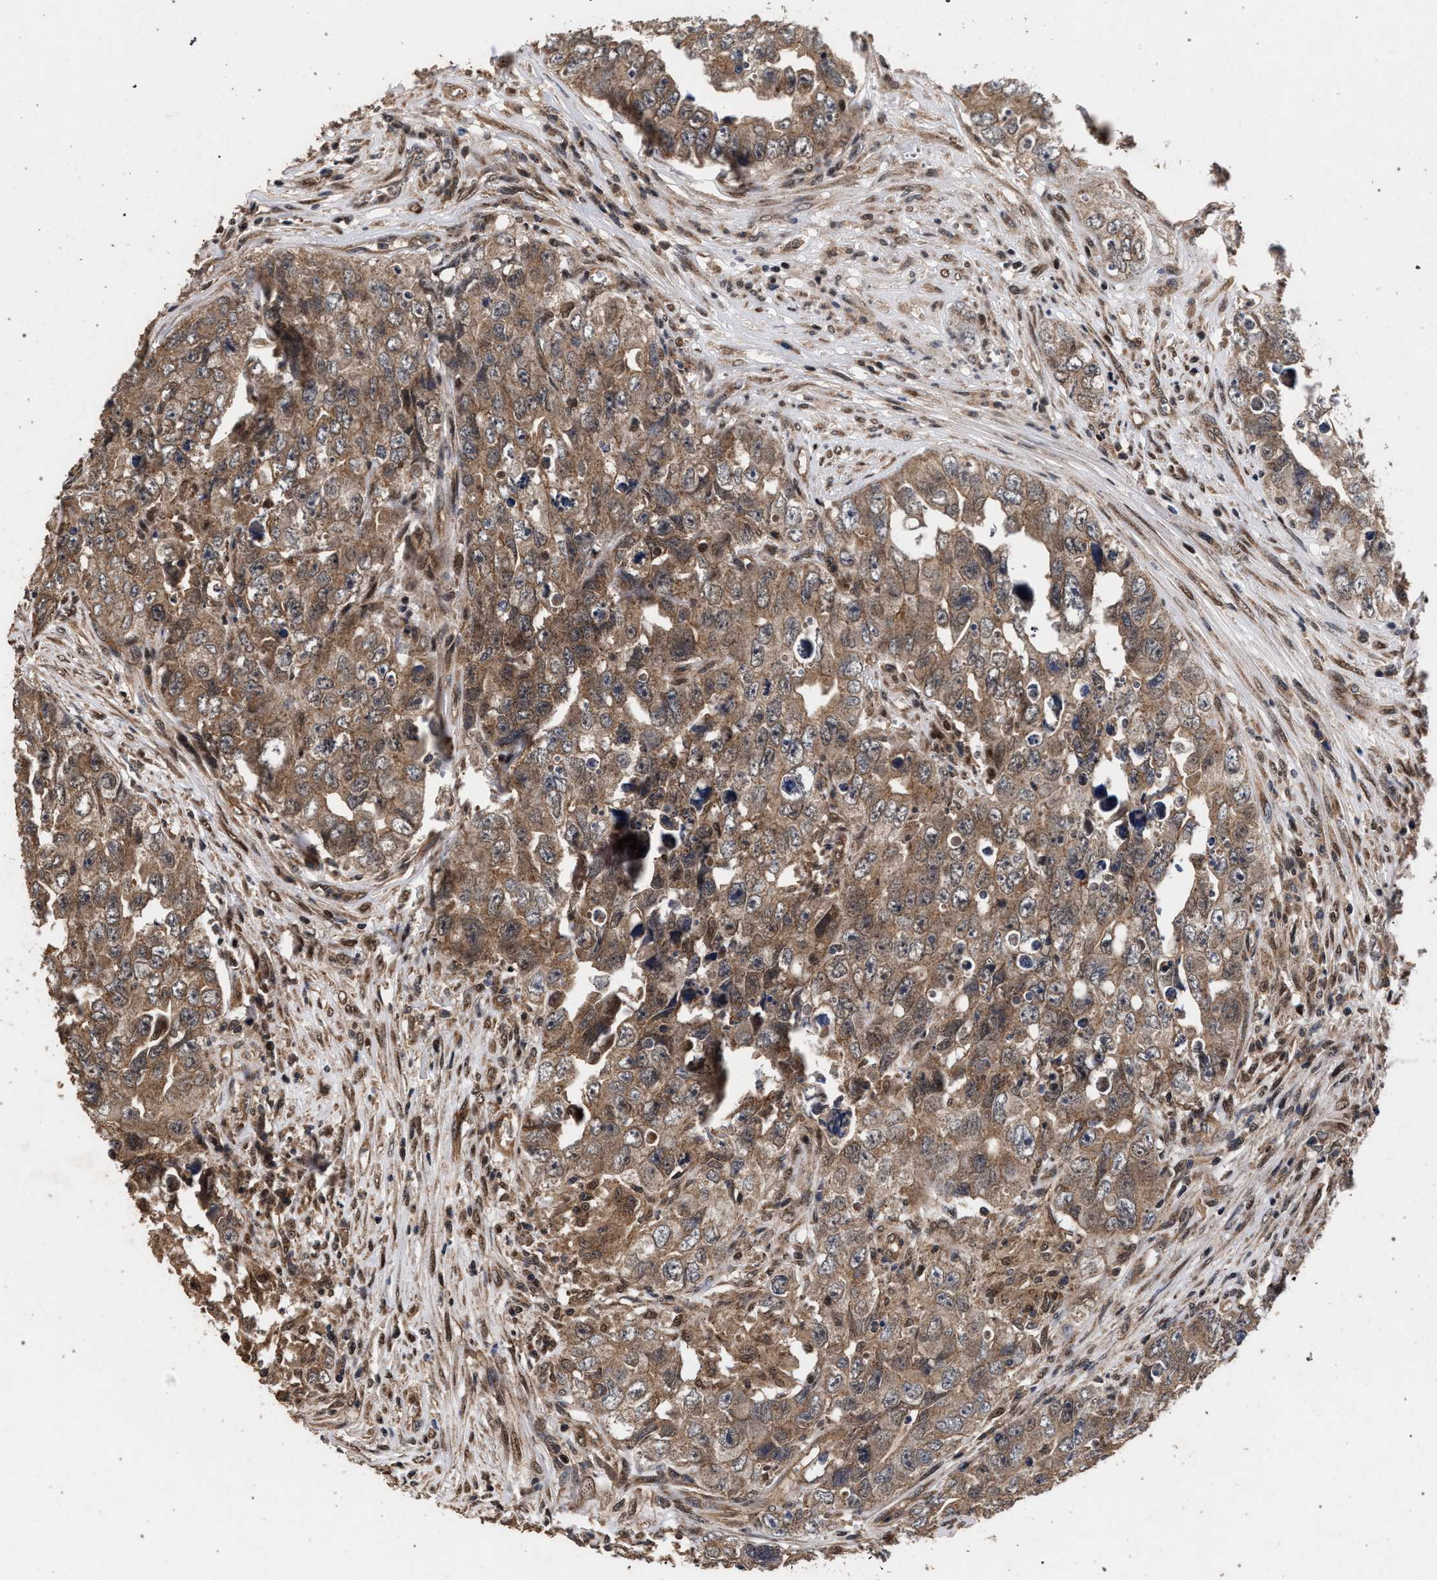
{"staining": {"intensity": "moderate", "quantity": ">75%", "location": "cytoplasmic/membranous"}, "tissue": "testis cancer", "cell_type": "Tumor cells", "image_type": "cancer", "snomed": [{"axis": "morphology", "description": "Seminoma, NOS"}, {"axis": "morphology", "description": "Carcinoma, Embryonal, NOS"}, {"axis": "topography", "description": "Testis"}], "caption": "Immunohistochemistry (IHC) of testis cancer (seminoma) reveals medium levels of moderate cytoplasmic/membranous expression in approximately >75% of tumor cells.", "gene": "ACOX1", "patient": {"sex": "male", "age": 43}}